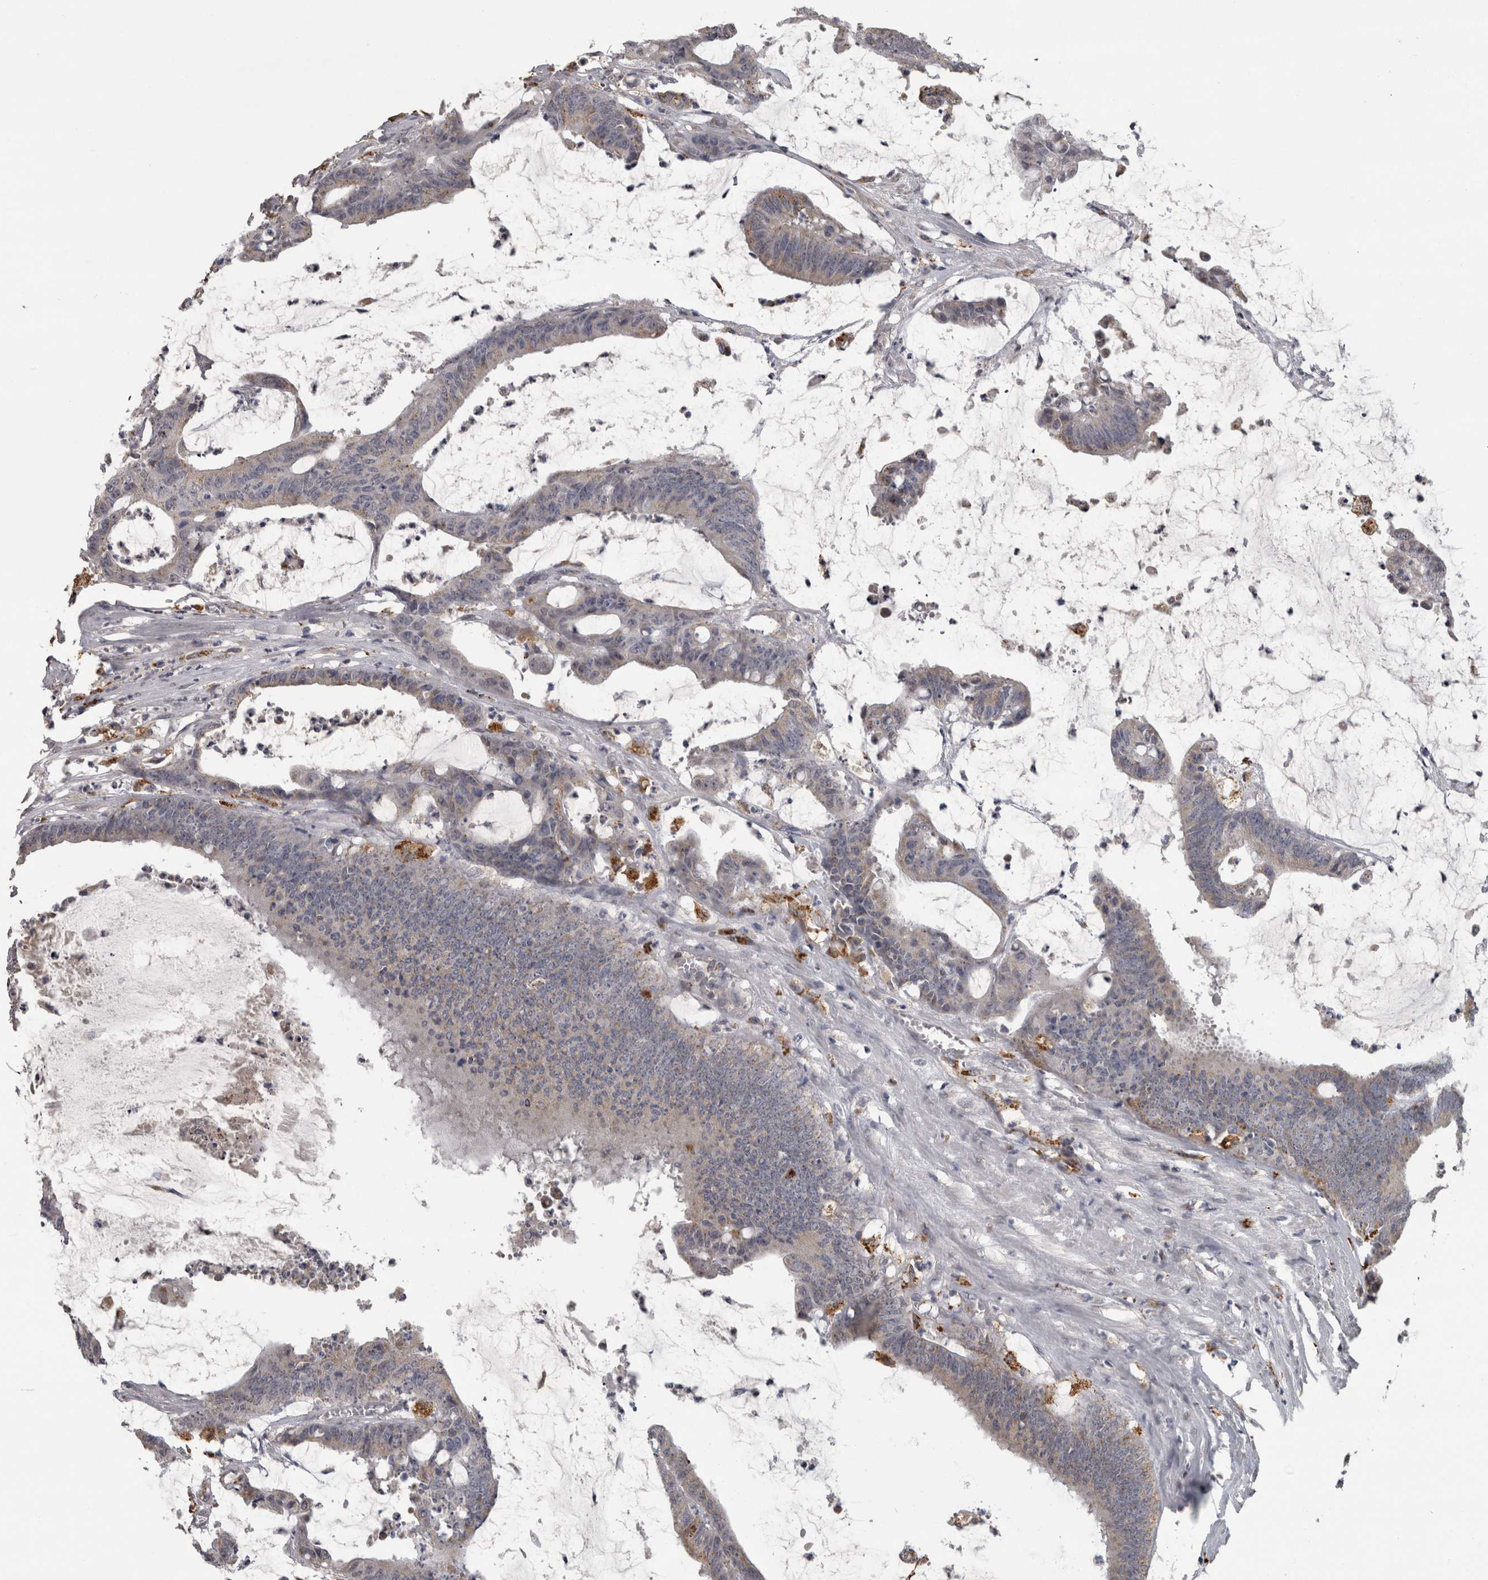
{"staining": {"intensity": "negative", "quantity": "none", "location": "none"}, "tissue": "colorectal cancer", "cell_type": "Tumor cells", "image_type": "cancer", "snomed": [{"axis": "morphology", "description": "Adenocarcinoma, NOS"}, {"axis": "topography", "description": "Rectum"}], "caption": "Colorectal cancer was stained to show a protein in brown. There is no significant positivity in tumor cells.", "gene": "NAAA", "patient": {"sex": "female", "age": 66}}